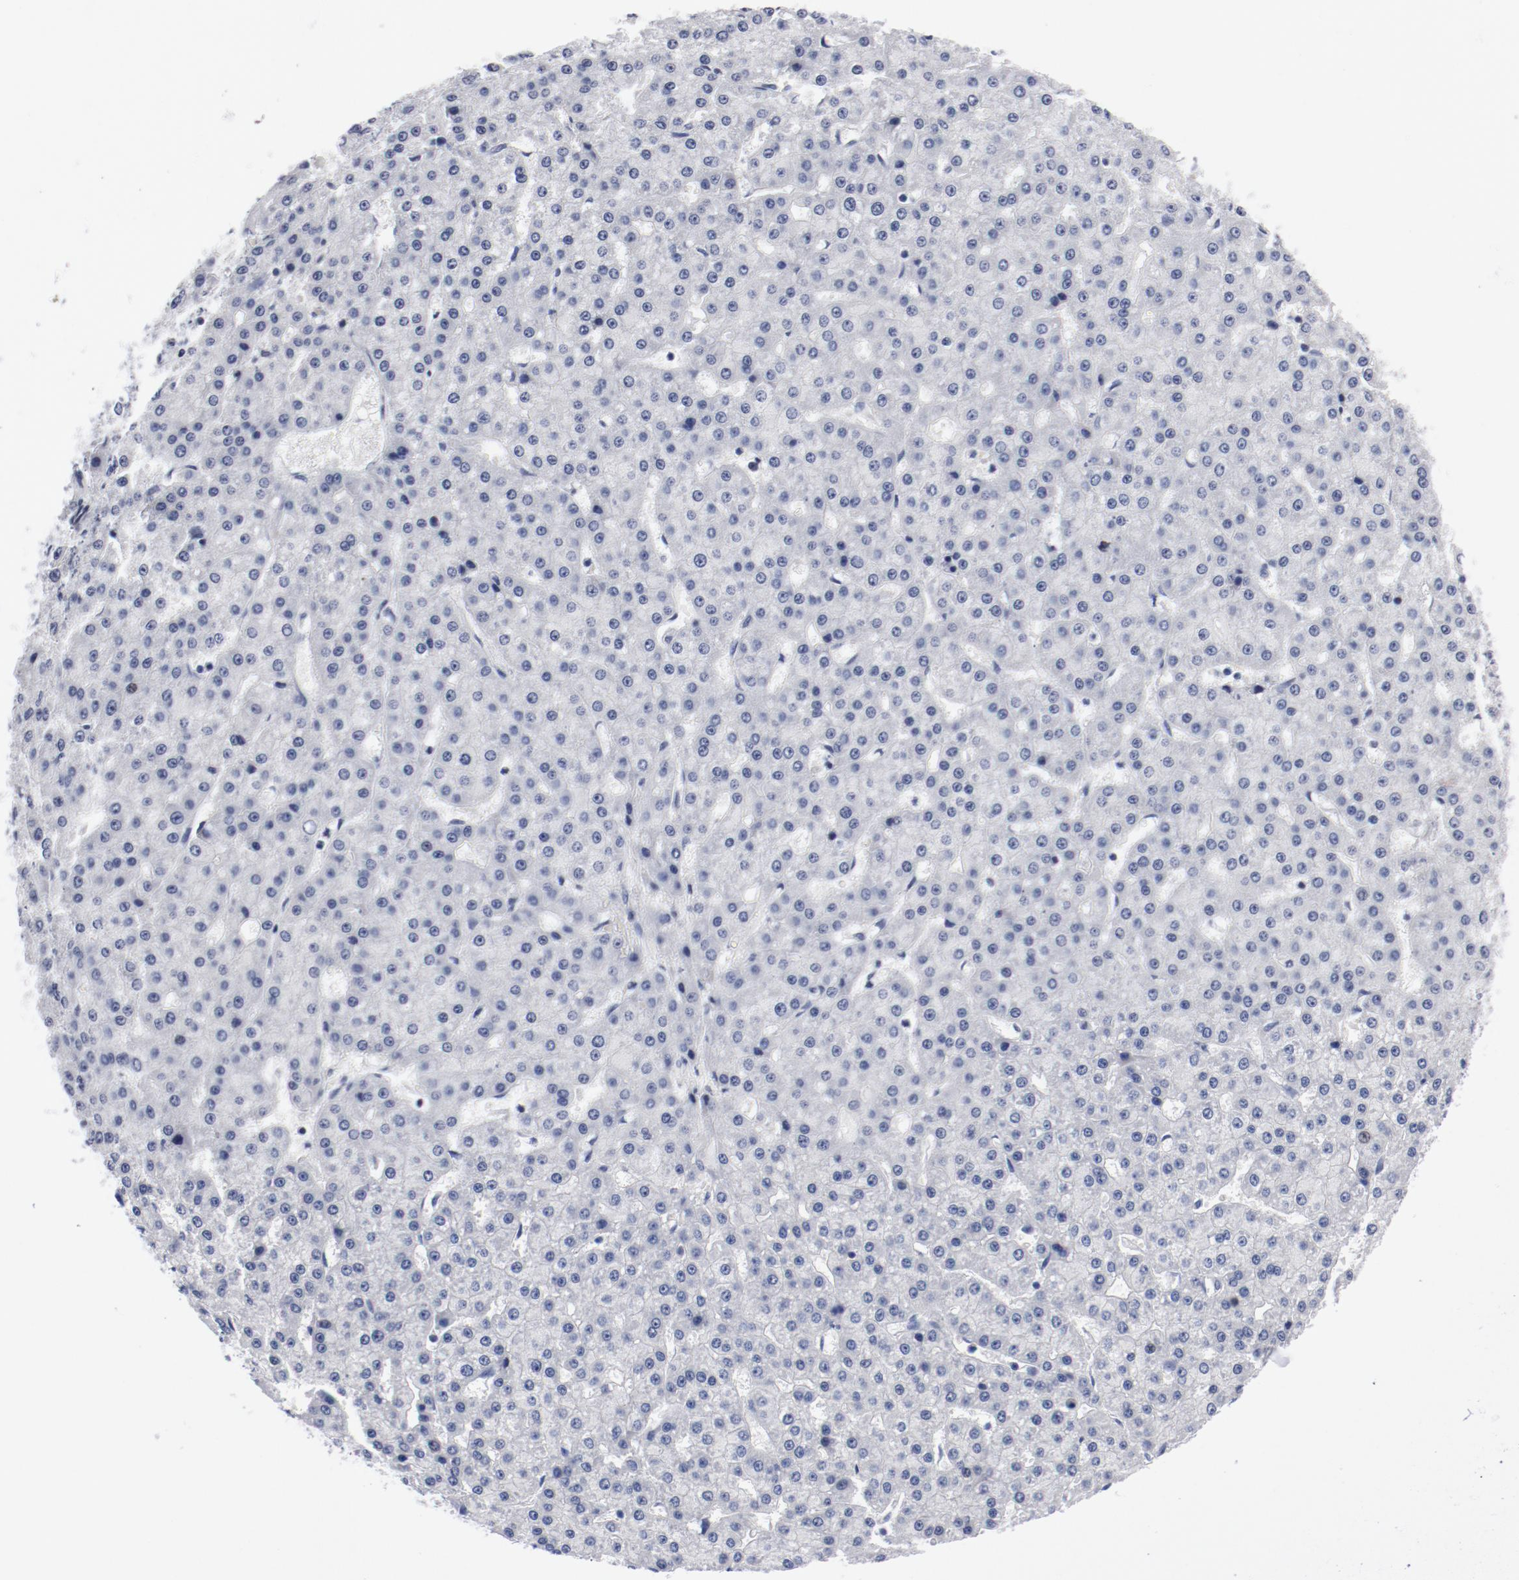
{"staining": {"intensity": "negative", "quantity": "none", "location": "none"}, "tissue": "liver cancer", "cell_type": "Tumor cells", "image_type": "cancer", "snomed": [{"axis": "morphology", "description": "Carcinoma, Hepatocellular, NOS"}, {"axis": "topography", "description": "Liver"}], "caption": "The histopathology image reveals no staining of tumor cells in liver hepatocellular carcinoma.", "gene": "KCNK13", "patient": {"sex": "male", "age": 47}}